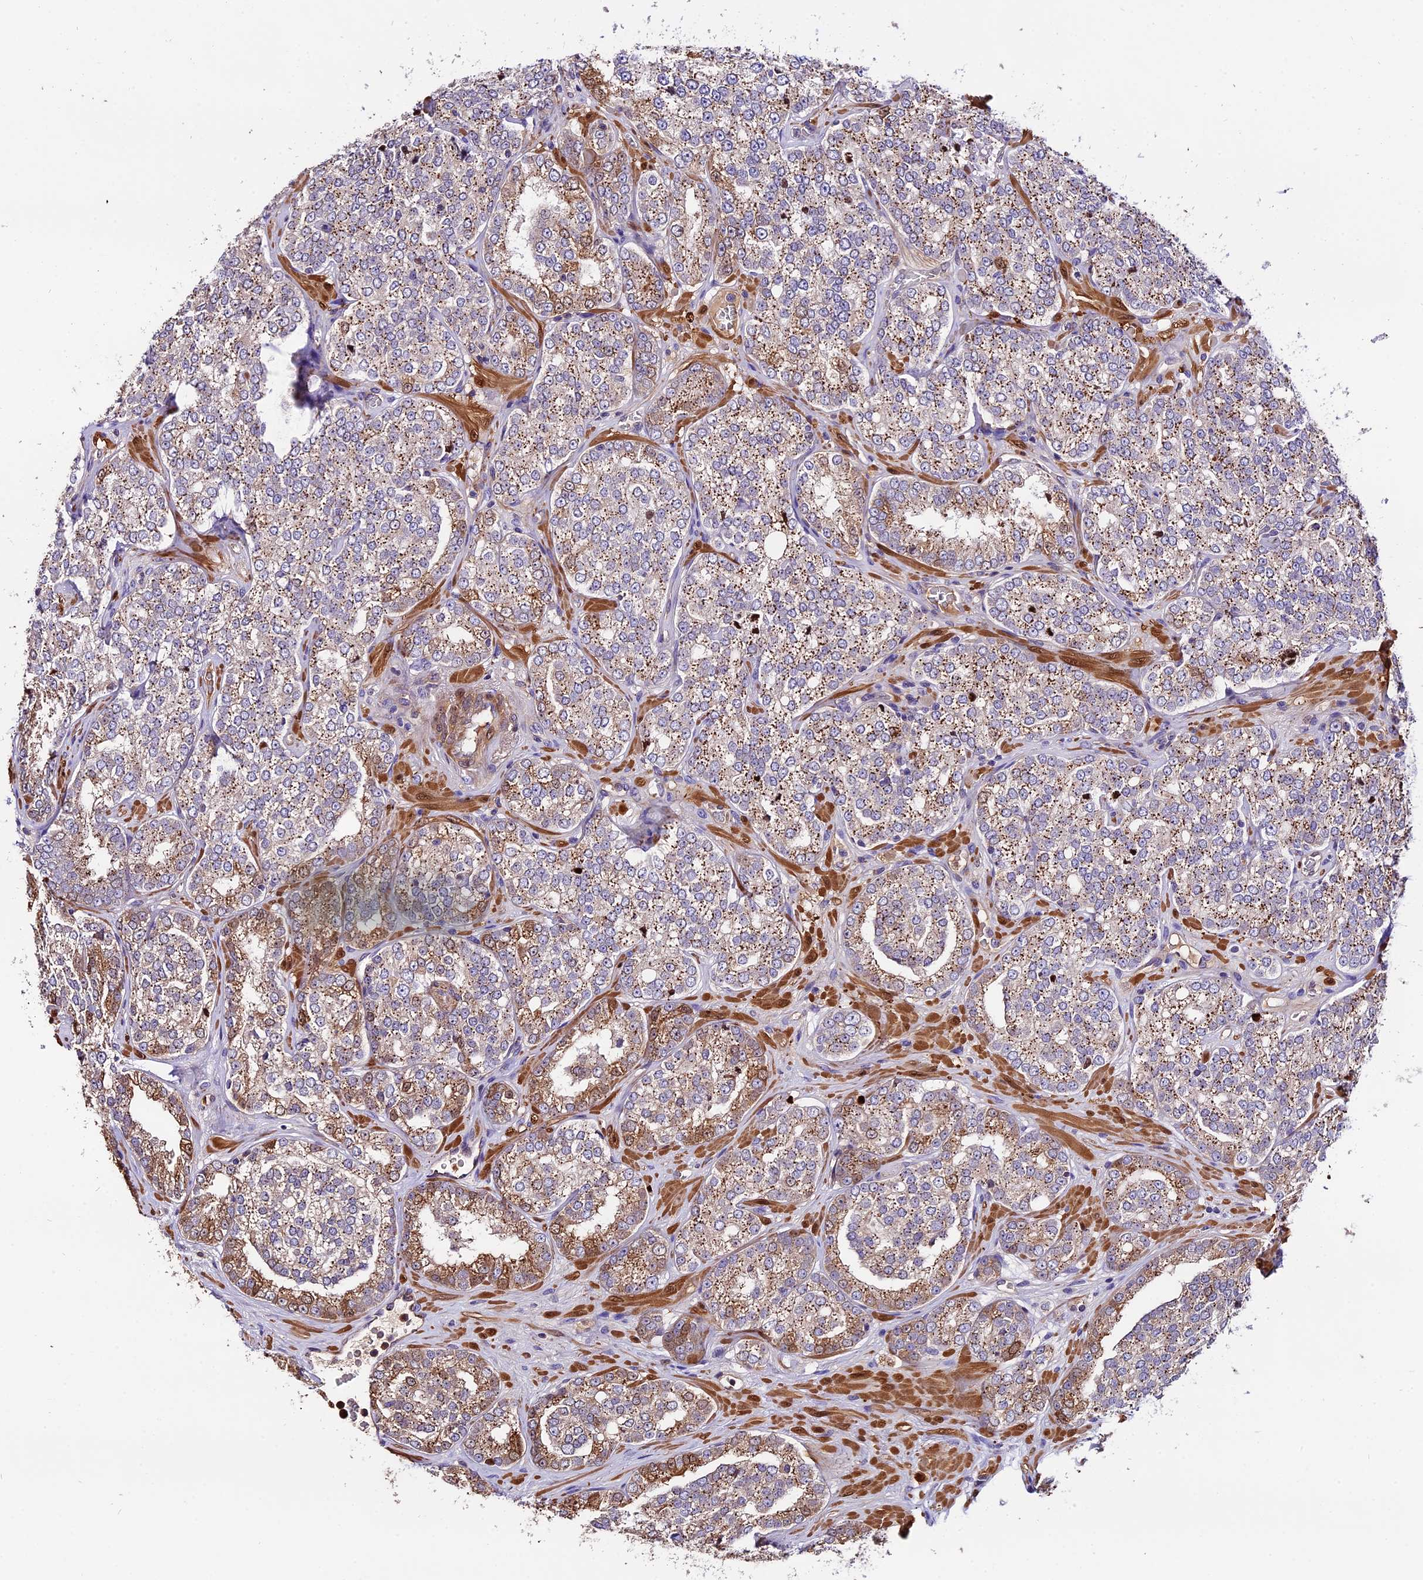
{"staining": {"intensity": "moderate", "quantity": ">75%", "location": "cytoplasmic/membranous"}, "tissue": "prostate cancer", "cell_type": "Tumor cells", "image_type": "cancer", "snomed": [{"axis": "morphology", "description": "Normal tissue, NOS"}, {"axis": "morphology", "description": "Adenocarcinoma, High grade"}, {"axis": "topography", "description": "Prostate"}], "caption": "Protein expression analysis of prostate cancer (adenocarcinoma (high-grade)) shows moderate cytoplasmic/membranous positivity in approximately >75% of tumor cells.", "gene": "MAP3K7CL", "patient": {"sex": "male", "age": 83}}